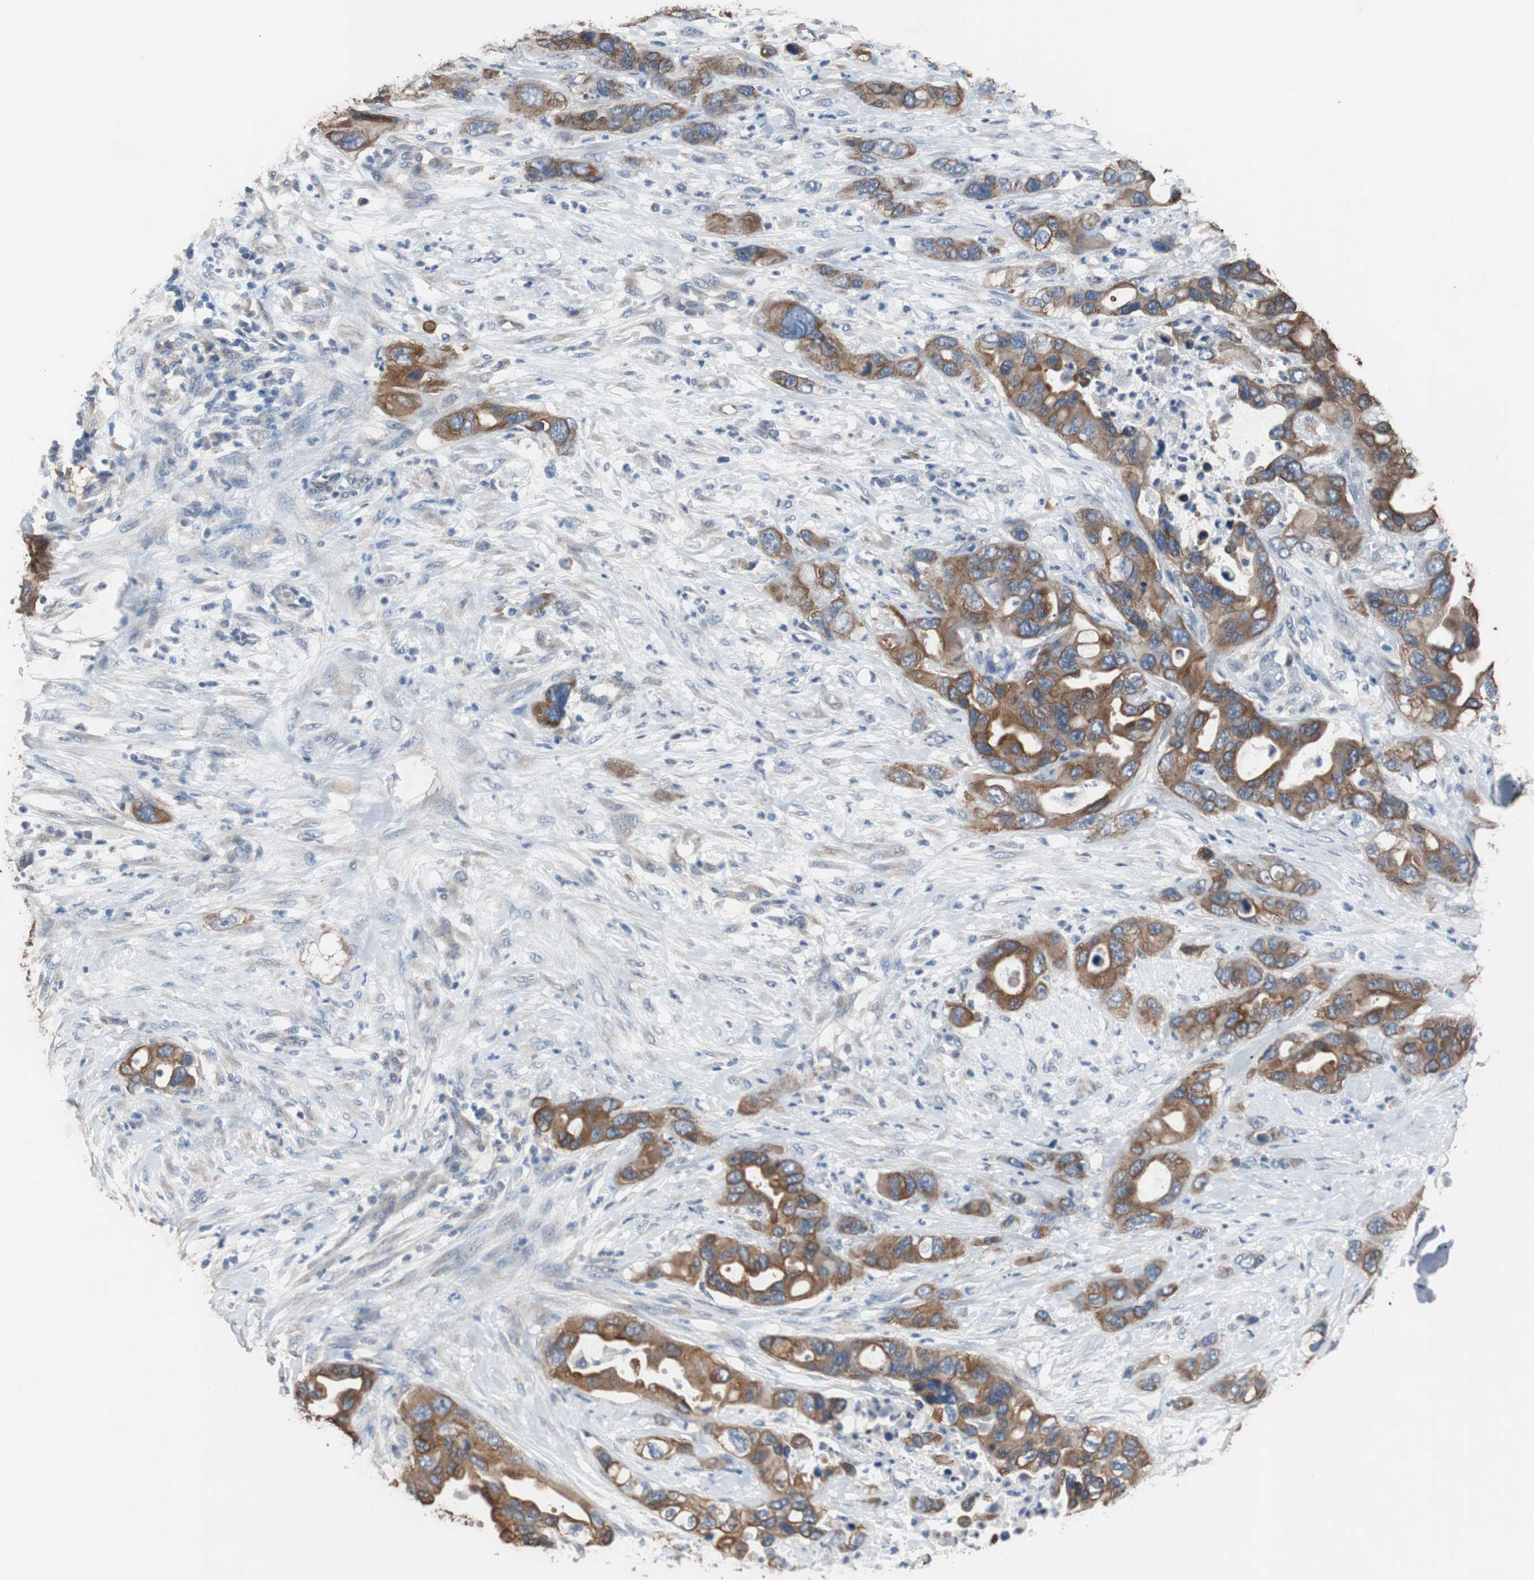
{"staining": {"intensity": "strong", "quantity": ">75%", "location": "cytoplasmic/membranous"}, "tissue": "pancreatic cancer", "cell_type": "Tumor cells", "image_type": "cancer", "snomed": [{"axis": "morphology", "description": "Adenocarcinoma, NOS"}, {"axis": "topography", "description": "Pancreas"}], "caption": "This micrograph shows IHC staining of human adenocarcinoma (pancreatic), with high strong cytoplasmic/membranous positivity in about >75% of tumor cells.", "gene": "USP10", "patient": {"sex": "female", "age": 71}}